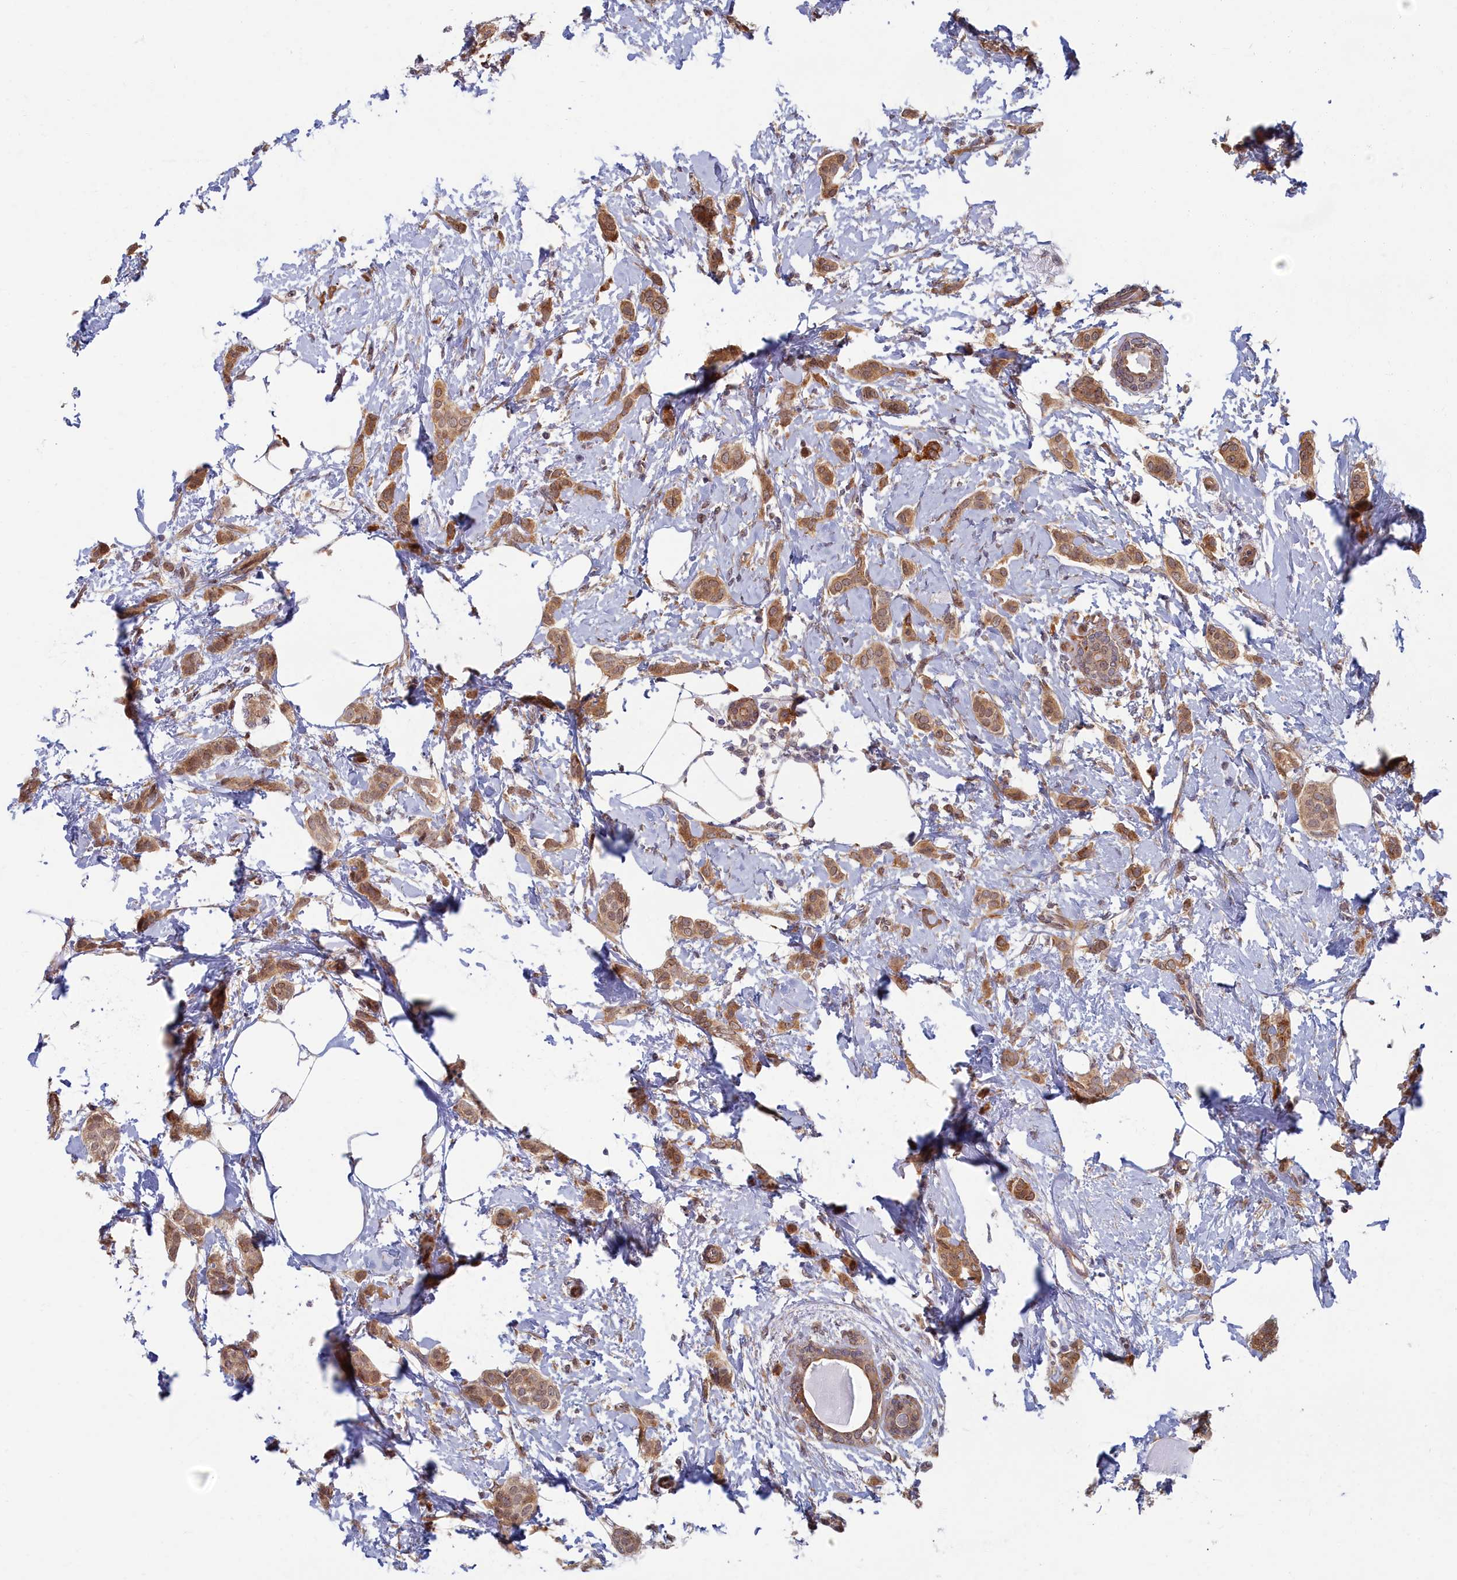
{"staining": {"intensity": "moderate", "quantity": ">75%", "location": "cytoplasmic/membranous"}, "tissue": "breast cancer", "cell_type": "Tumor cells", "image_type": "cancer", "snomed": [{"axis": "morphology", "description": "Duct carcinoma"}, {"axis": "topography", "description": "Breast"}], "caption": "The photomicrograph exhibits immunohistochemical staining of breast cancer. There is moderate cytoplasmic/membranous staining is seen in approximately >75% of tumor cells.", "gene": "MAK16", "patient": {"sex": "female", "age": 72}}